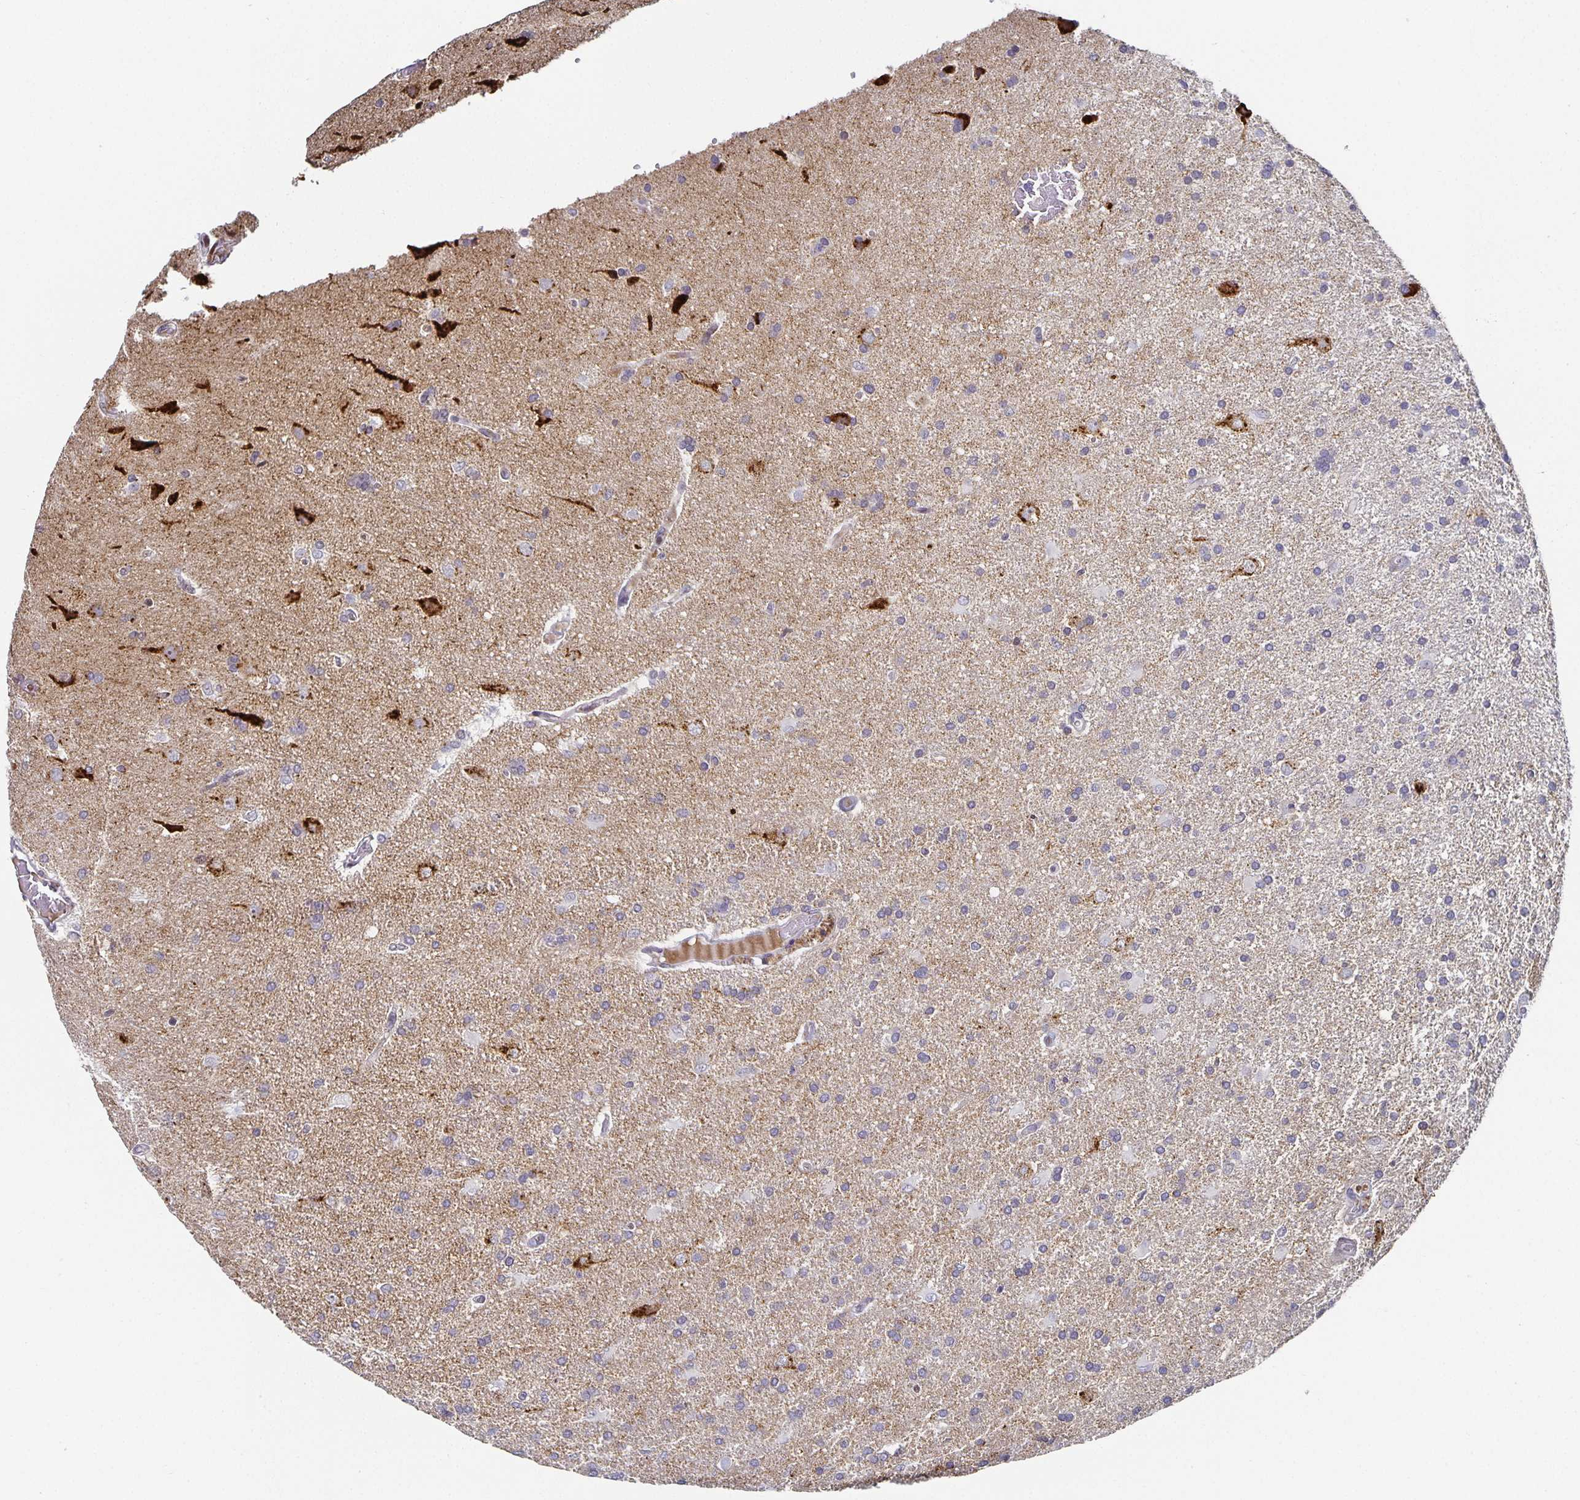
{"staining": {"intensity": "negative", "quantity": "none", "location": "none"}, "tissue": "glioma", "cell_type": "Tumor cells", "image_type": "cancer", "snomed": [{"axis": "morphology", "description": "Glioma, malignant, High grade"}, {"axis": "topography", "description": "Brain"}], "caption": "High magnification brightfield microscopy of glioma stained with DAB (brown) and counterstained with hematoxylin (blue): tumor cells show no significant positivity.", "gene": "CHGA", "patient": {"sex": "male", "age": 68}}